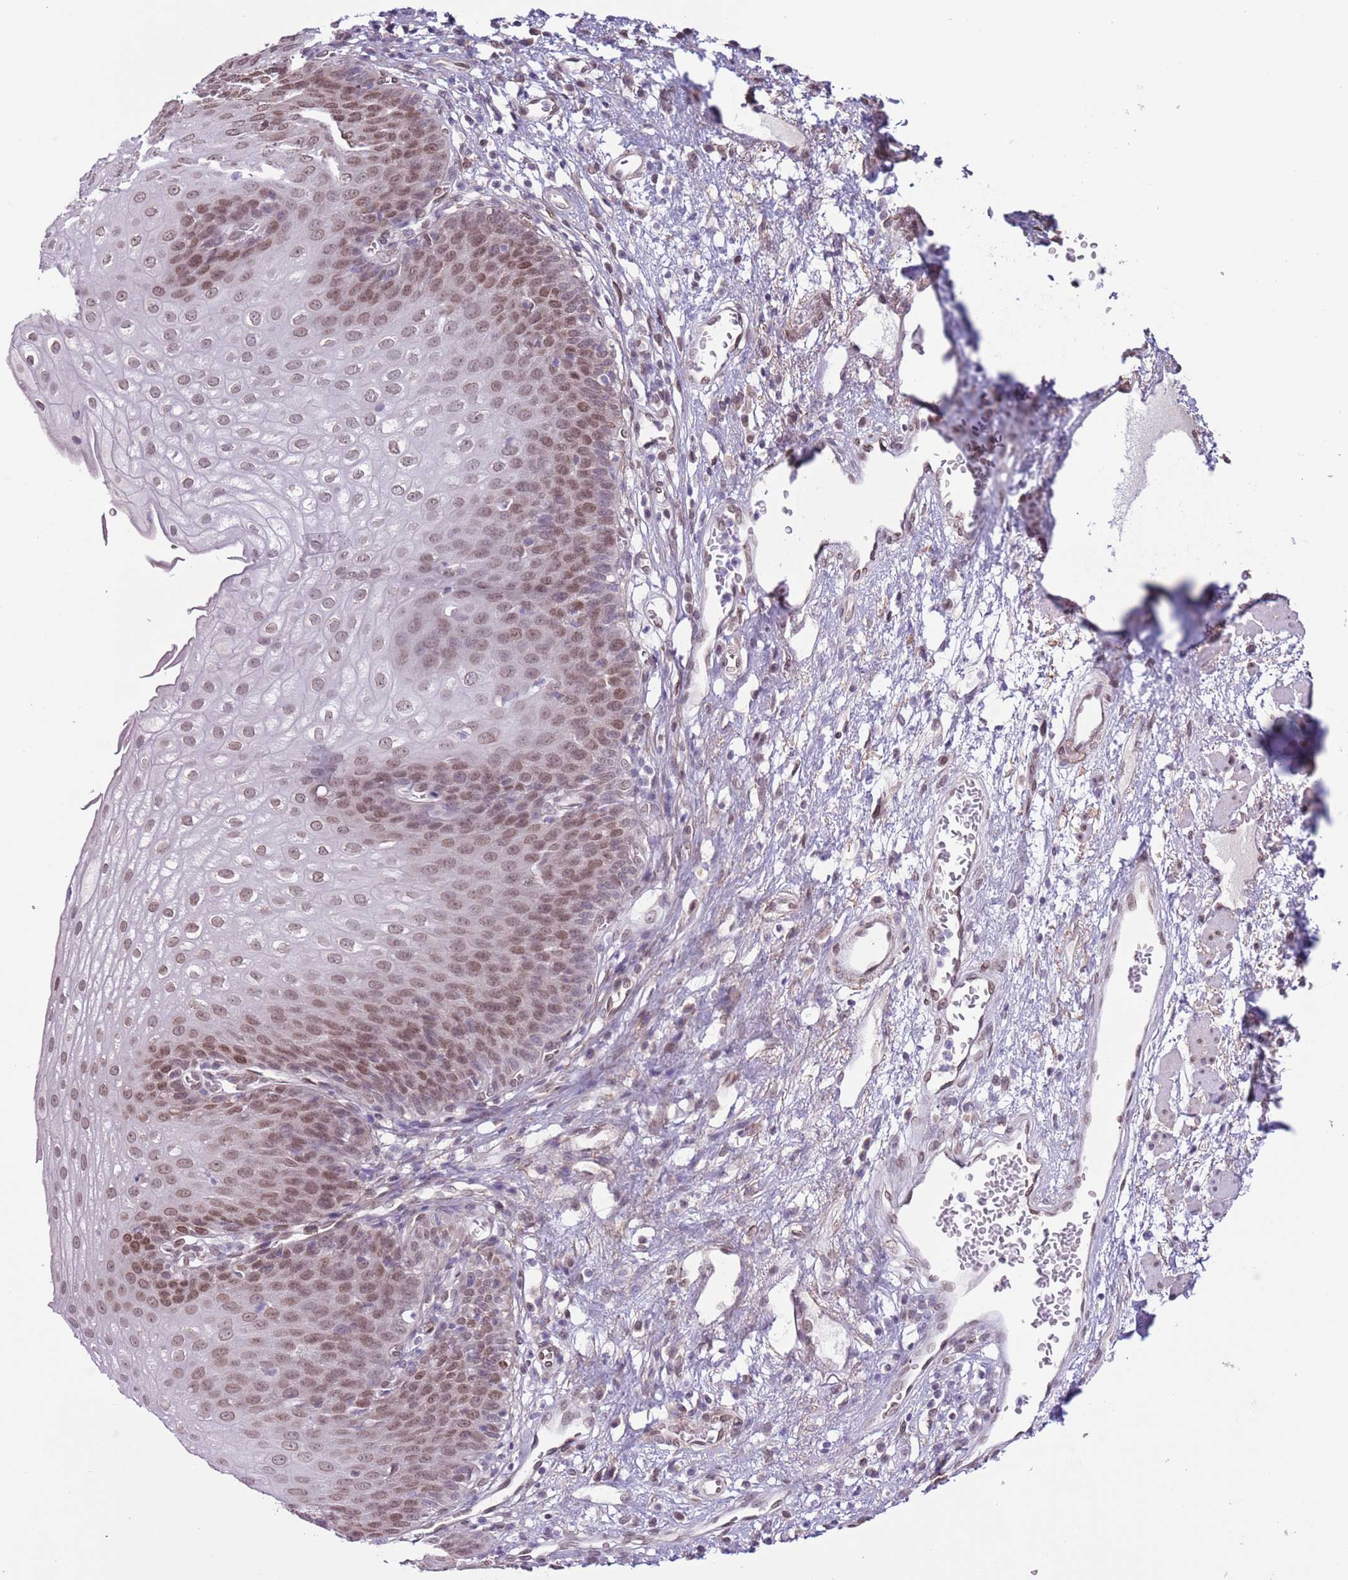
{"staining": {"intensity": "moderate", "quantity": ">75%", "location": "nuclear"}, "tissue": "esophagus", "cell_type": "Squamous epithelial cells", "image_type": "normal", "snomed": [{"axis": "morphology", "description": "Normal tissue, NOS"}, {"axis": "topography", "description": "Esophagus"}], "caption": "Immunohistochemical staining of unremarkable human esophagus shows moderate nuclear protein expression in about >75% of squamous epithelial cells.", "gene": "ZGLP1", "patient": {"sex": "male", "age": 71}}